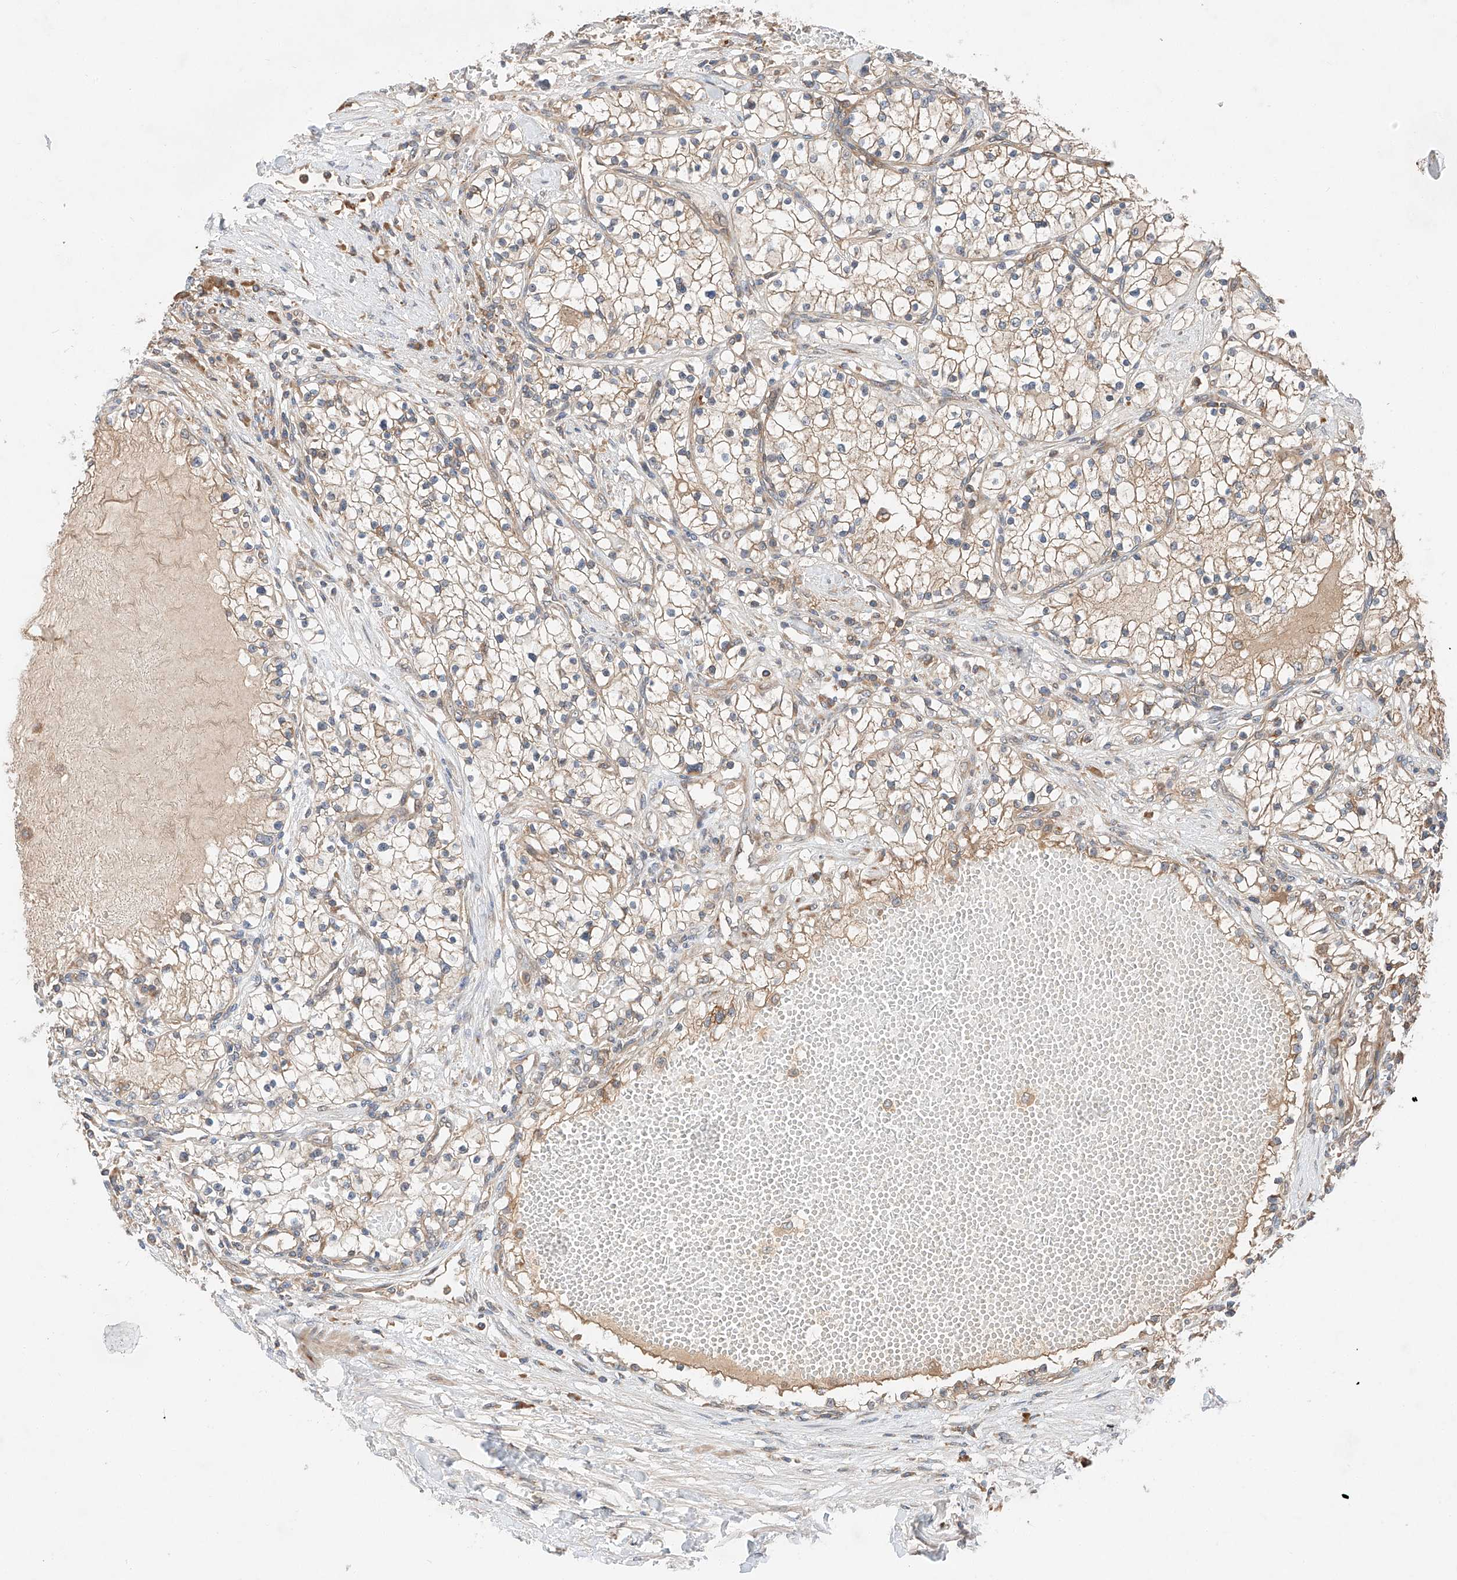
{"staining": {"intensity": "weak", "quantity": ">75%", "location": "cytoplasmic/membranous"}, "tissue": "renal cancer", "cell_type": "Tumor cells", "image_type": "cancer", "snomed": [{"axis": "morphology", "description": "Normal tissue, NOS"}, {"axis": "morphology", "description": "Adenocarcinoma, NOS"}, {"axis": "topography", "description": "Kidney"}], "caption": "Protein analysis of renal cancer (adenocarcinoma) tissue displays weak cytoplasmic/membranous staining in about >75% of tumor cells.", "gene": "RUSC1", "patient": {"sex": "male", "age": 68}}